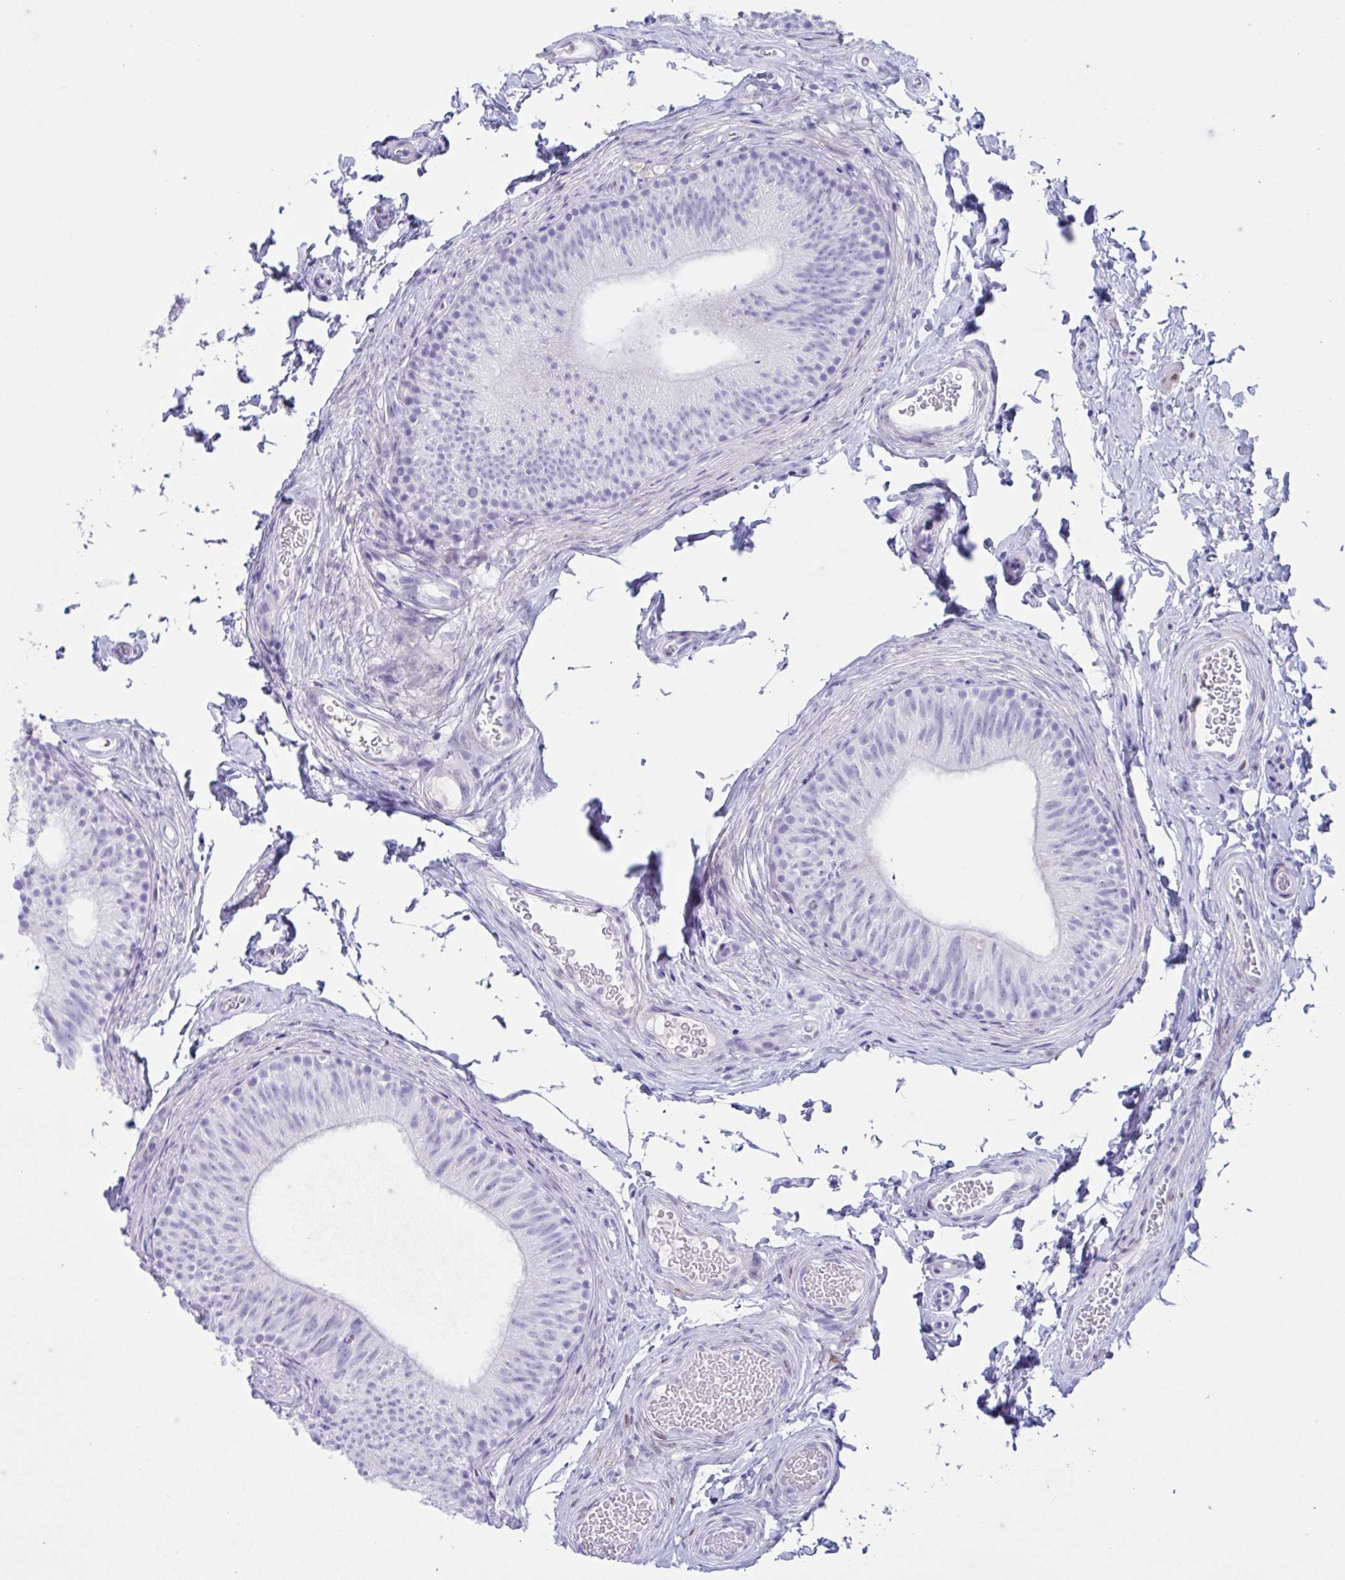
{"staining": {"intensity": "negative", "quantity": "none", "location": "none"}, "tissue": "epididymis", "cell_type": "Glandular cells", "image_type": "normal", "snomed": [{"axis": "morphology", "description": "Normal tissue, NOS"}, {"axis": "topography", "description": "Epididymis, spermatic cord, NOS"}, {"axis": "topography", "description": "Epididymis"}, {"axis": "topography", "description": "Peripheral nerve tissue"}], "caption": "This image is of benign epididymis stained with immunohistochemistry to label a protein in brown with the nuclei are counter-stained blue. There is no staining in glandular cells. (DAB (3,3'-diaminobenzidine) immunohistochemistry visualized using brightfield microscopy, high magnification).", "gene": "TMEM35A", "patient": {"sex": "male", "age": 29}}